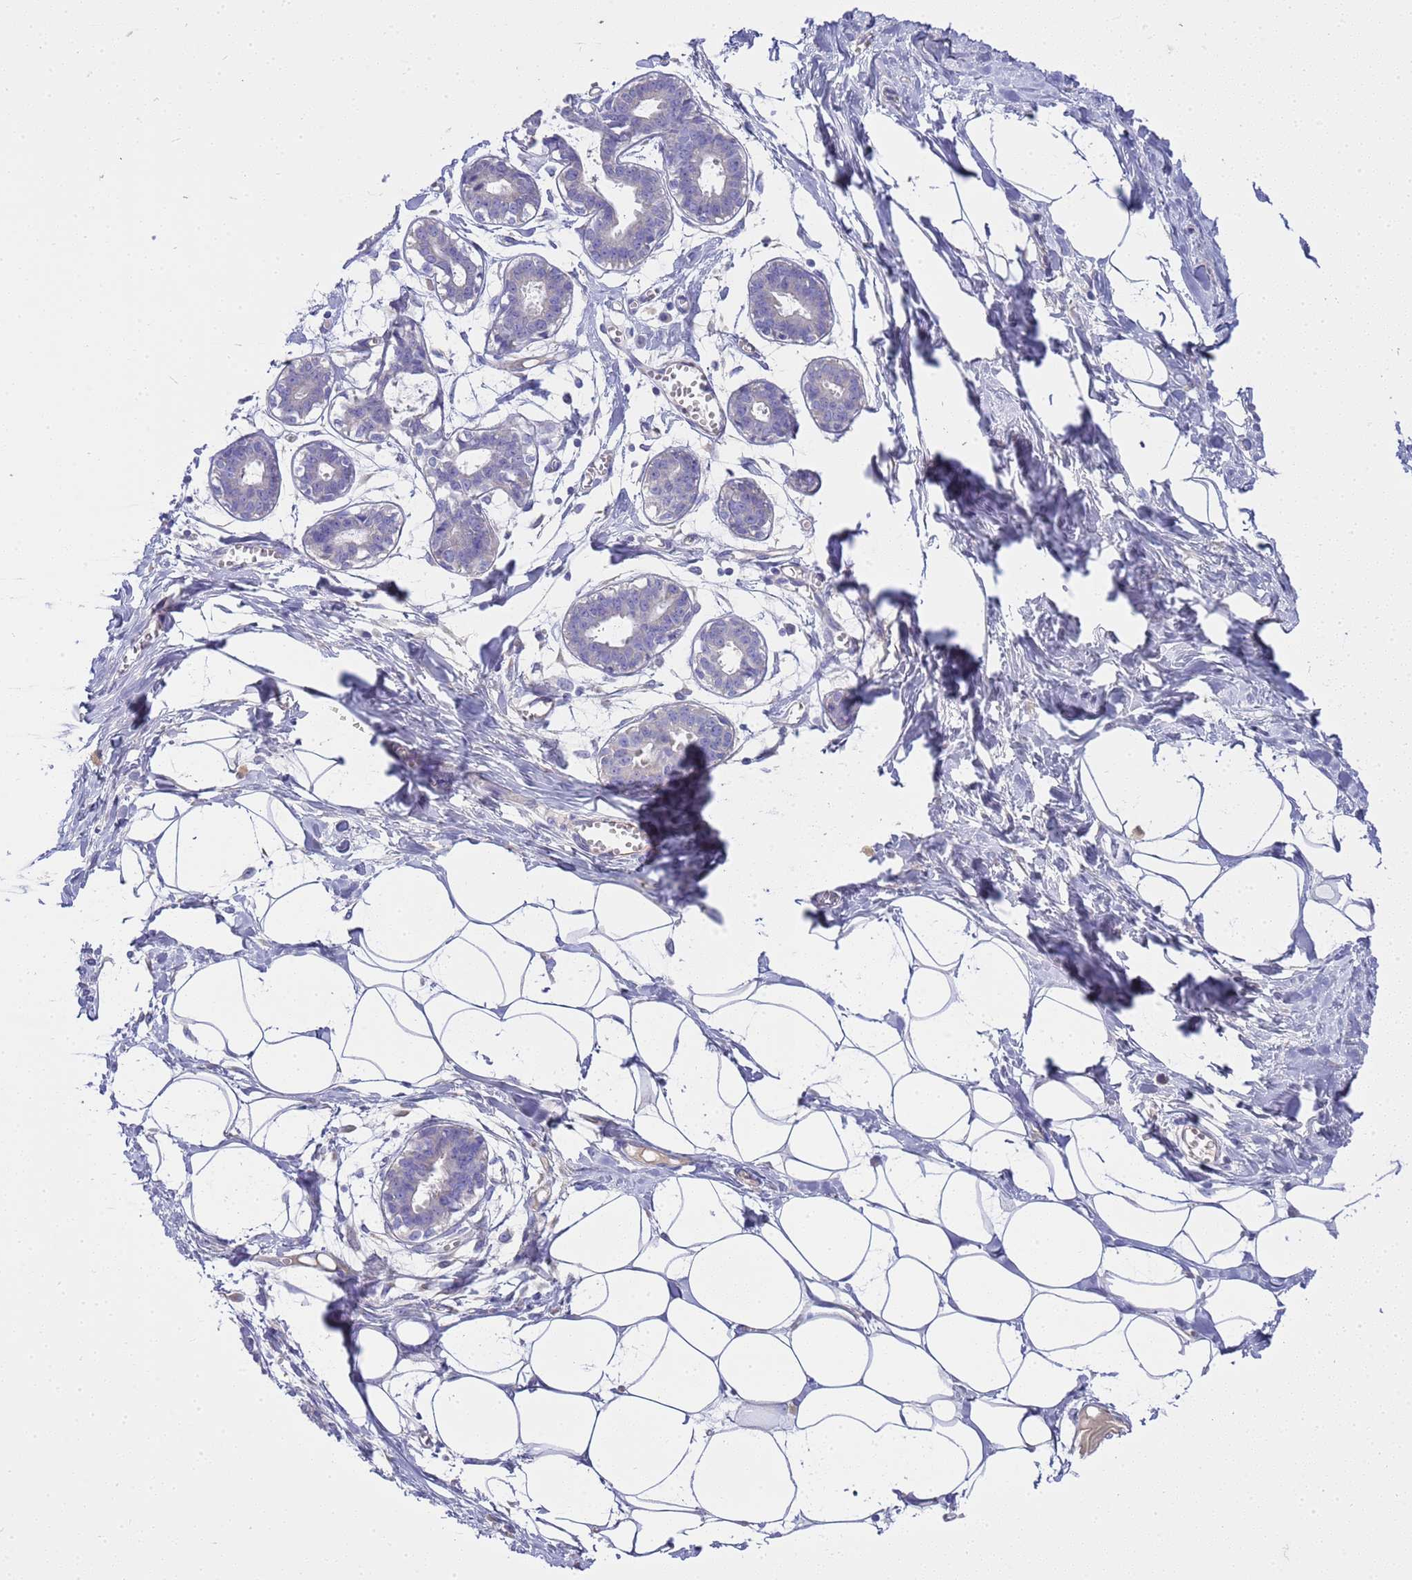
{"staining": {"intensity": "negative", "quantity": "none", "location": "none"}, "tissue": "breast", "cell_type": "Adipocytes", "image_type": "normal", "snomed": [{"axis": "morphology", "description": "Normal tissue, NOS"}, {"axis": "topography", "description": "Breast"}], "caption": "Immunohistochemical staining of benign human breast exhibits no significant positivity in adipocytes. Nuclei are stained in blue.", "gene": "RIPPLY2", "patient": {"sex": "female", "age": 27}}